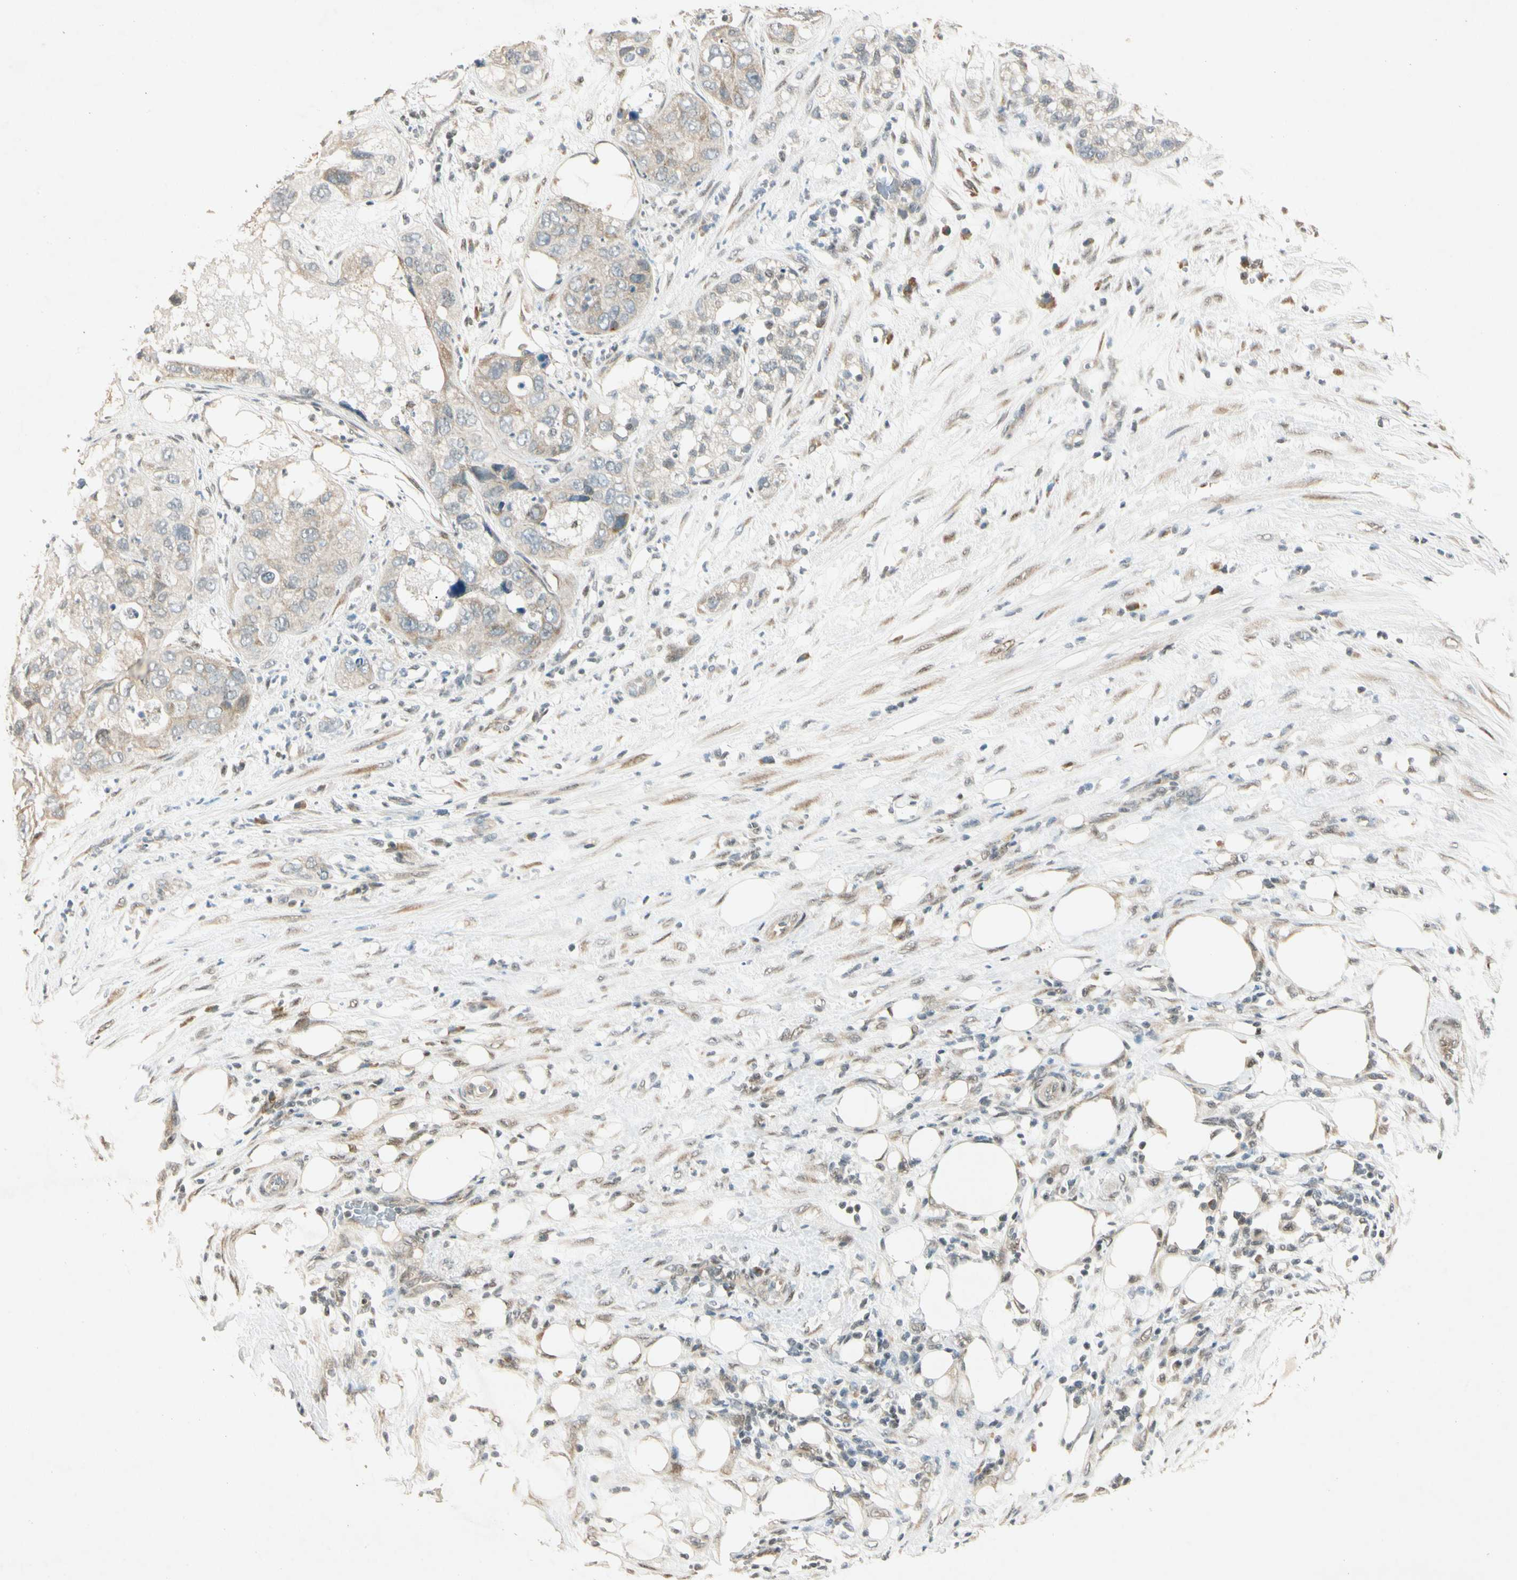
{"staining": {"intensity": "weak", "quantity": "<25%", "location": "cytoplasmic/membranous"}, "tissue": "pancreatic cancer", "cell_type": "Tumor cells", "image_type": "cancer", "snomed": [{"axis": "morphology", "description": "Adenocarcinoma, NOS"}, {"axis": "topography", "description": "Pancreas"}], "caption": "There is no significant expression in tumor cells of pancreatic adenocarcinoma.", "gene": "ZBTB4", "patient": {"sex": "female", "age": 78}}